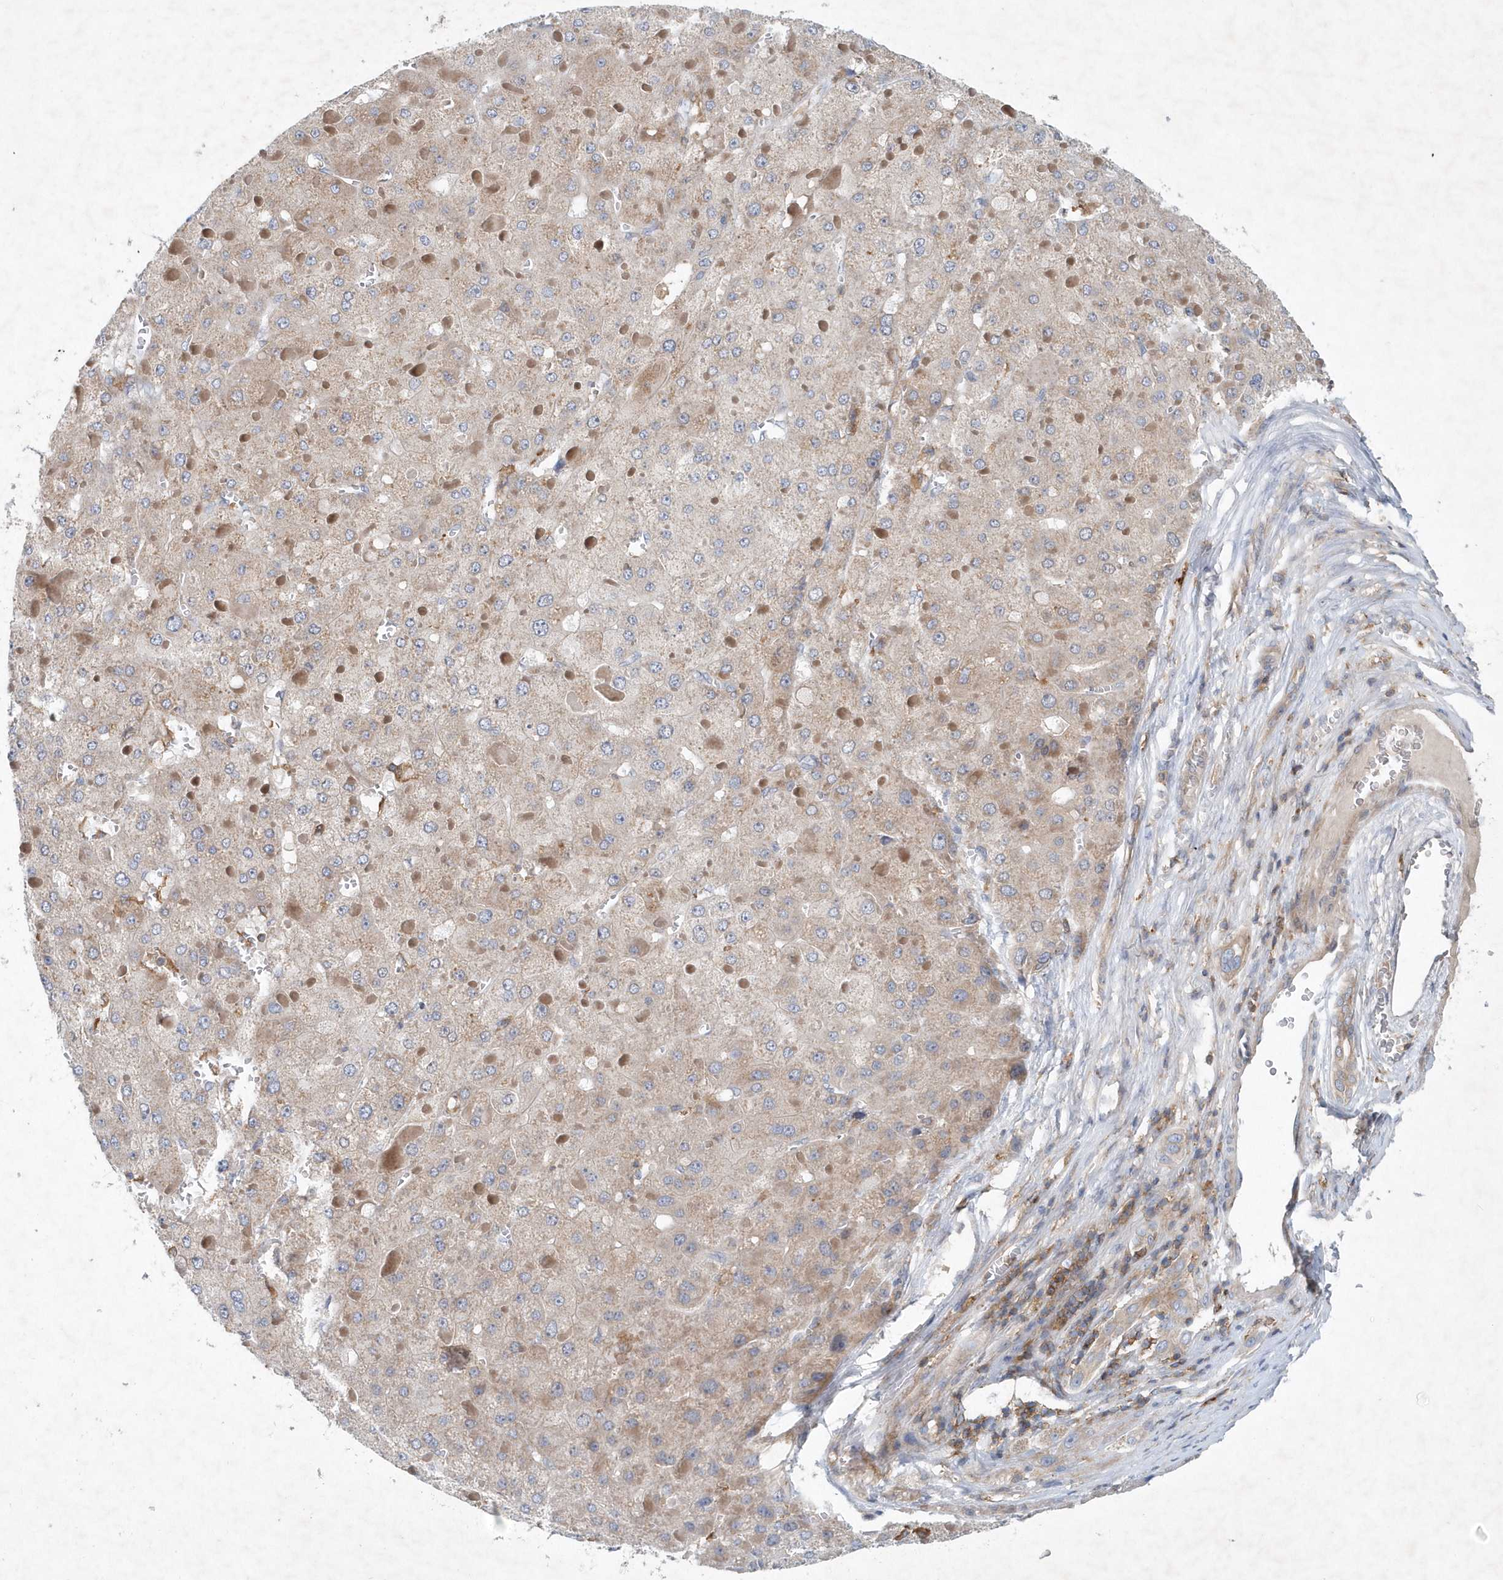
{"staining": {"intensity": "weak", "quantity": ">75%", "location": "cytoplasmic/membranous"}, "tissue": "liver cancer", "cell_type": "Tumor cells", "image_type": "cancer", "snomed": [{"axis": "morphology", "description": "Carcinoma, Hepatocellular, NOS"}, {"axis": "topography", "description": "Liver"}], "caption": "Brown immunohistochemical staining in human liver cancer (hepatocellular carcinoma) reveals weak cytoplasmic/membranous positivity in about >75% of tumor cells.", "gene": "P2RY10", "patient": {"sex": "female", "age": 73}}